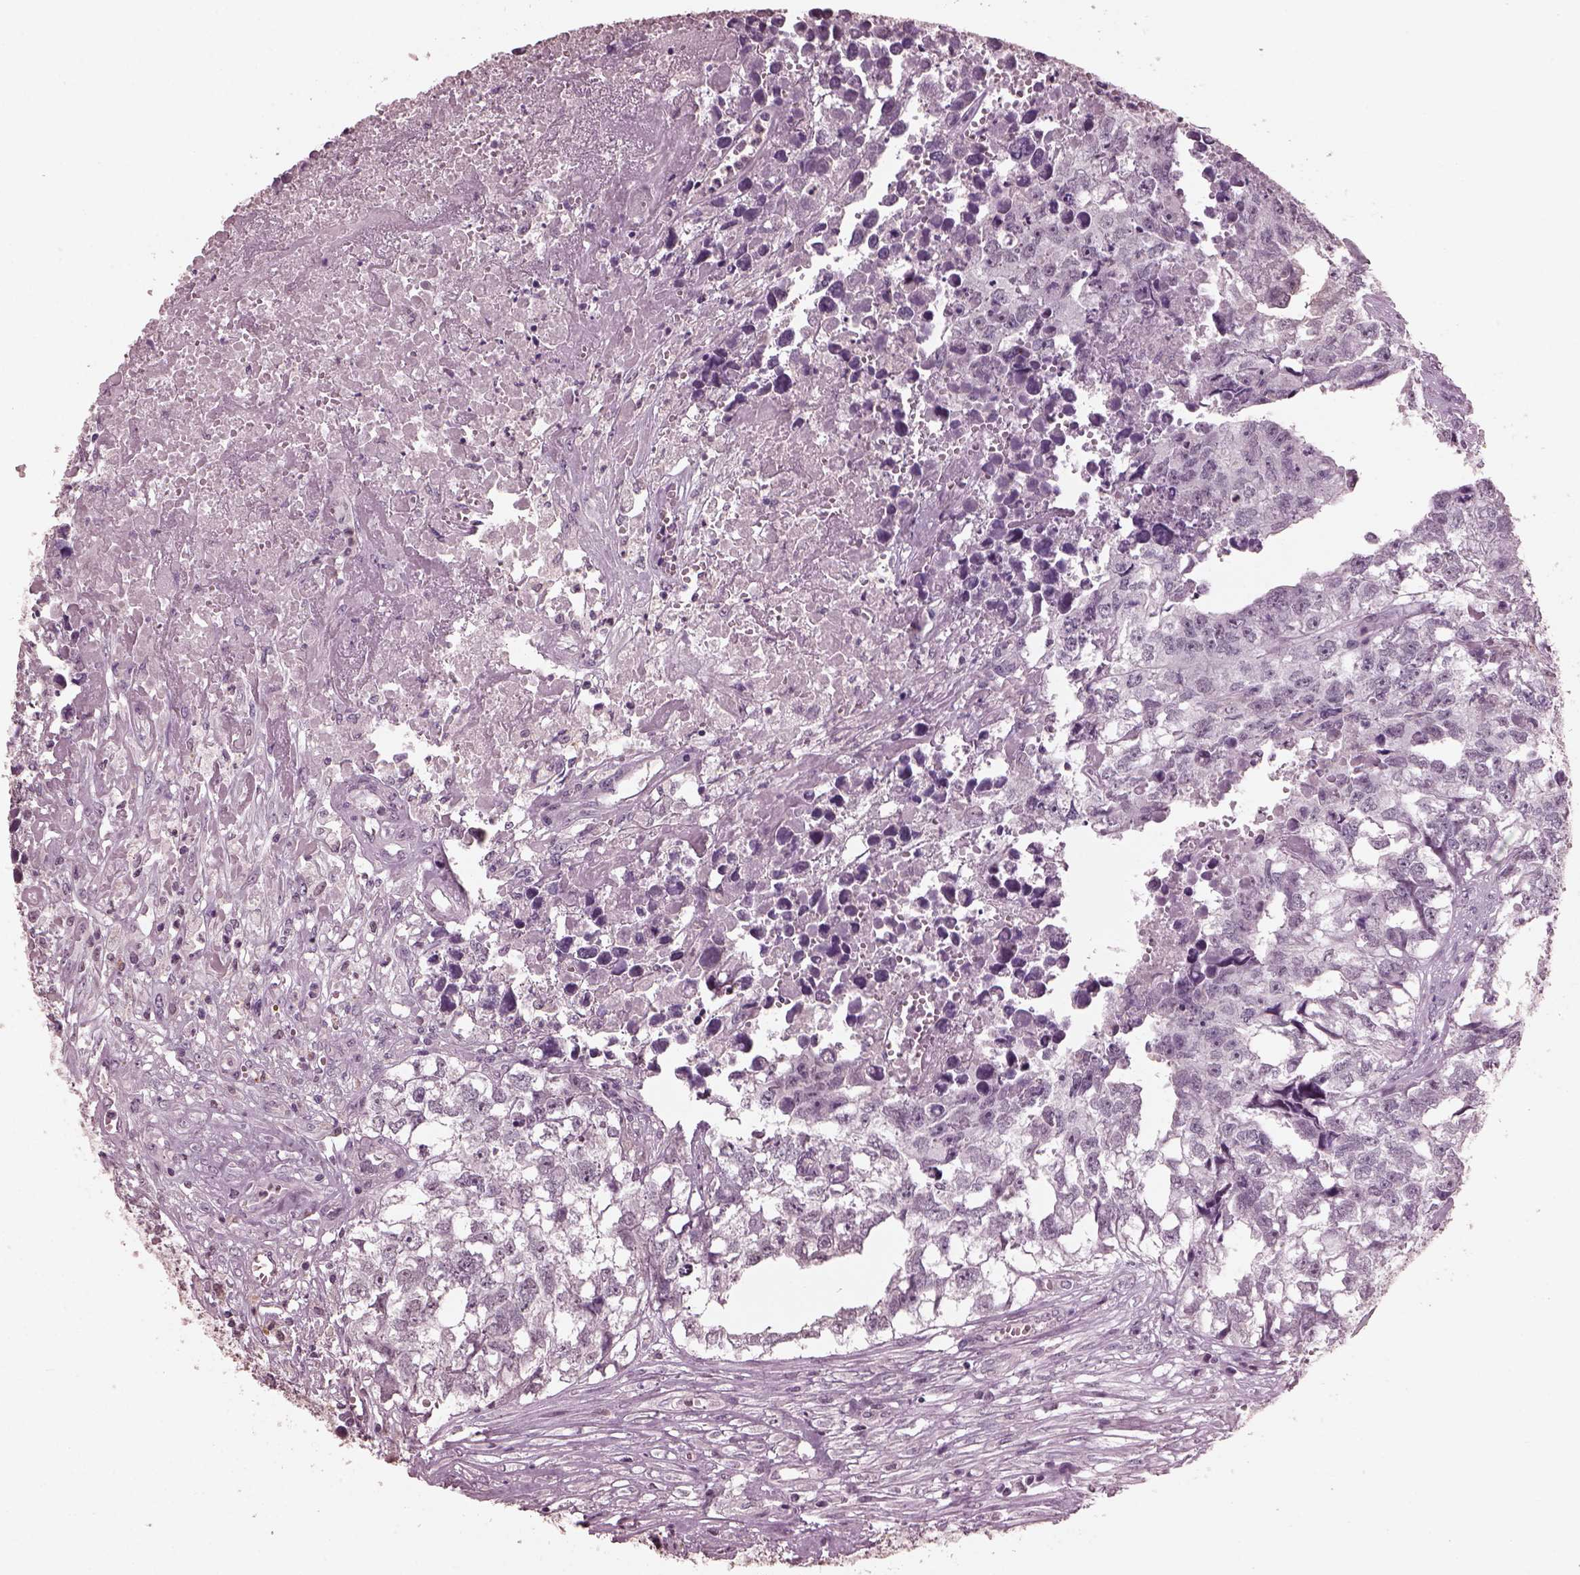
{"staining": {"intensity": "negative", "quantity": "none", "location": "none"}, "tissue": "testis cancer", "cell_type": "Tumor cells", "image_type": "cancer", "snomed": [{"axis": "morphology", "description": "Carcinoma, Embryonal, NOS"}, {"axis": "morphology", "description": "Teratoma, malignant, NOS"}, {"axis": "topography", "description": "Testis"}], "caption": "This is a image of IHC staining of testis cancer, which shows no positivity in tumor cells.", "gene": "TSKS", "patient": {"sex": "male", "age": 44}}